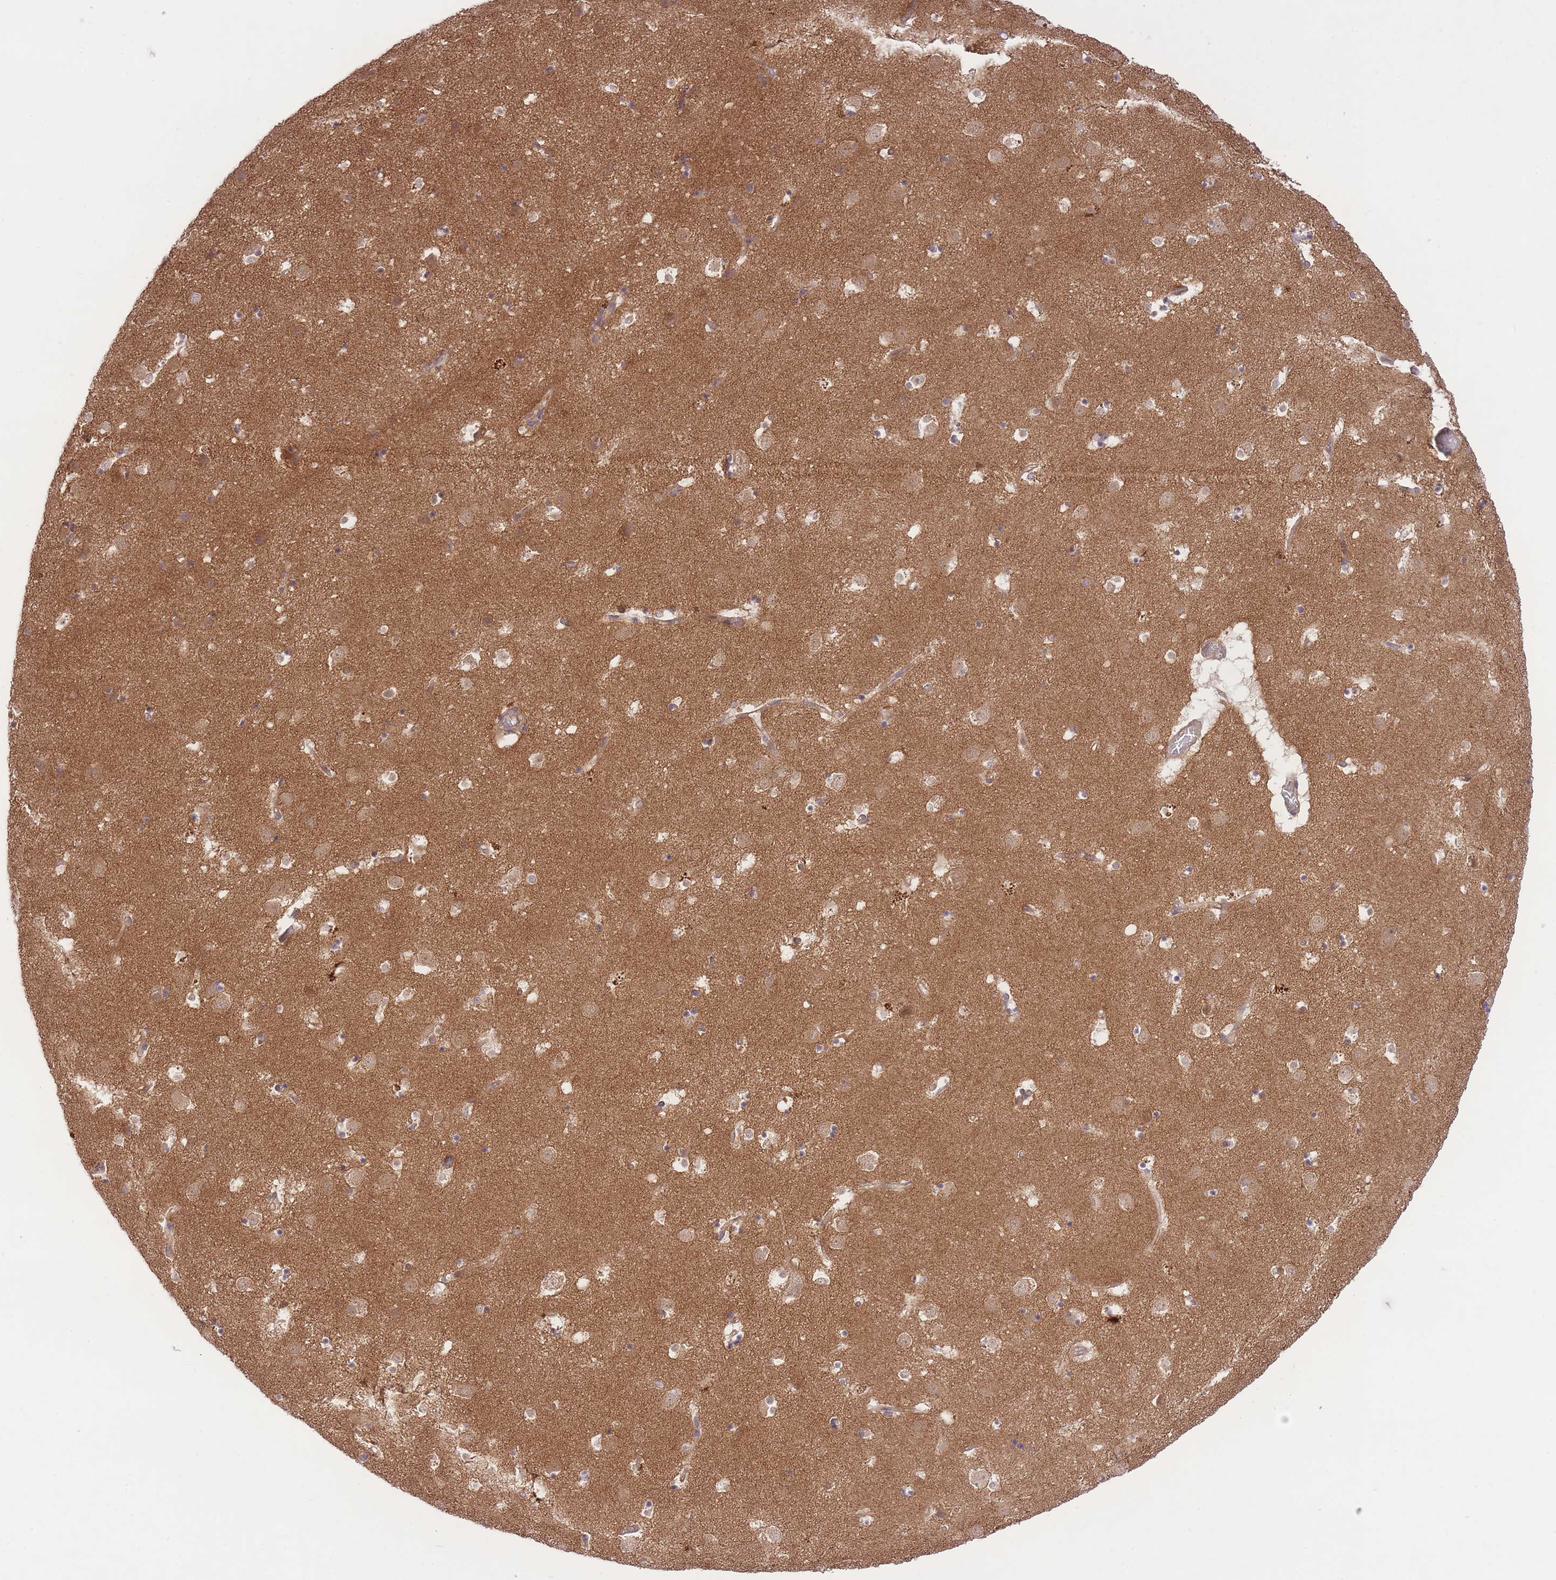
{"staining": {"intensity": "negative", "quantity": "none", "location": "none"}, "tissue": "caudate", "cell_type": "Glial cells", "image_type": "normal", "snomed": [{"axis": "morphology", "description": "Normal tissue, NOS"}, {"axis": "topography", "description": "Lateral ventricle wall"}], "caption": "A photomicrograph of caudate stained for a protein displays no brown staining in glial cells. The staining is performed using DAB brown chromogen with nuclei counter-stained in using hematoxylin.", "gene": "PREP", "patient": {"sex": "male", "age": 58}}